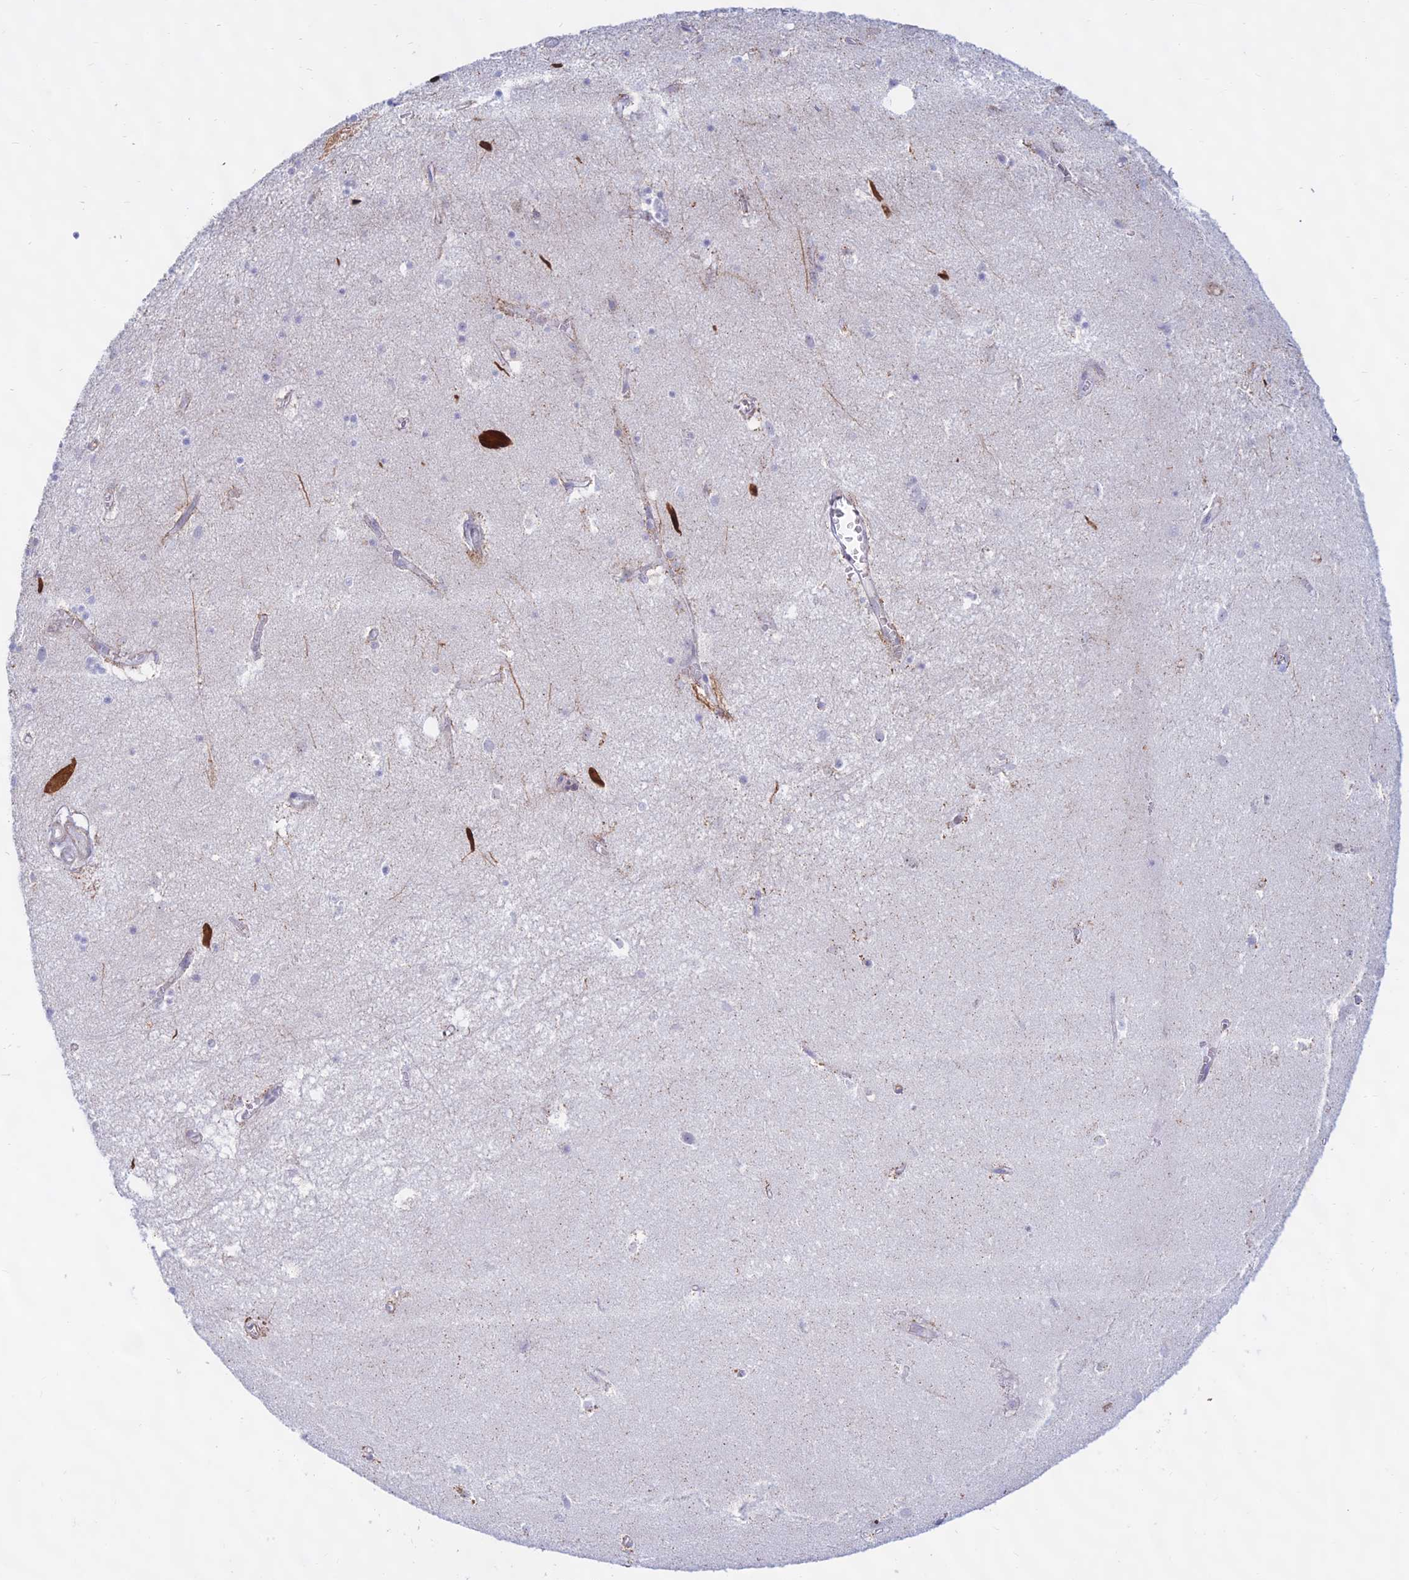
{"staining": {"intensity": "negative", "quantity": "none", "location": "none"}, "tissue": "hippocampus", "cell_type": "Glial cells", "image_type": "normal", "snomed": [{"axis": "morphology", "description": "Normal tissue, NOS"}, {"axis": "topography", "description": "Hippocampus"}], "caption": "IHC histopathology image of benign hippocampus: human hippocampus stained with DAB (3,3'-diaminobenzidine) reveals no significant protein expression in glial cells.", "gene": "KRR1", "patient": {"sex": "female", "age": 64}}